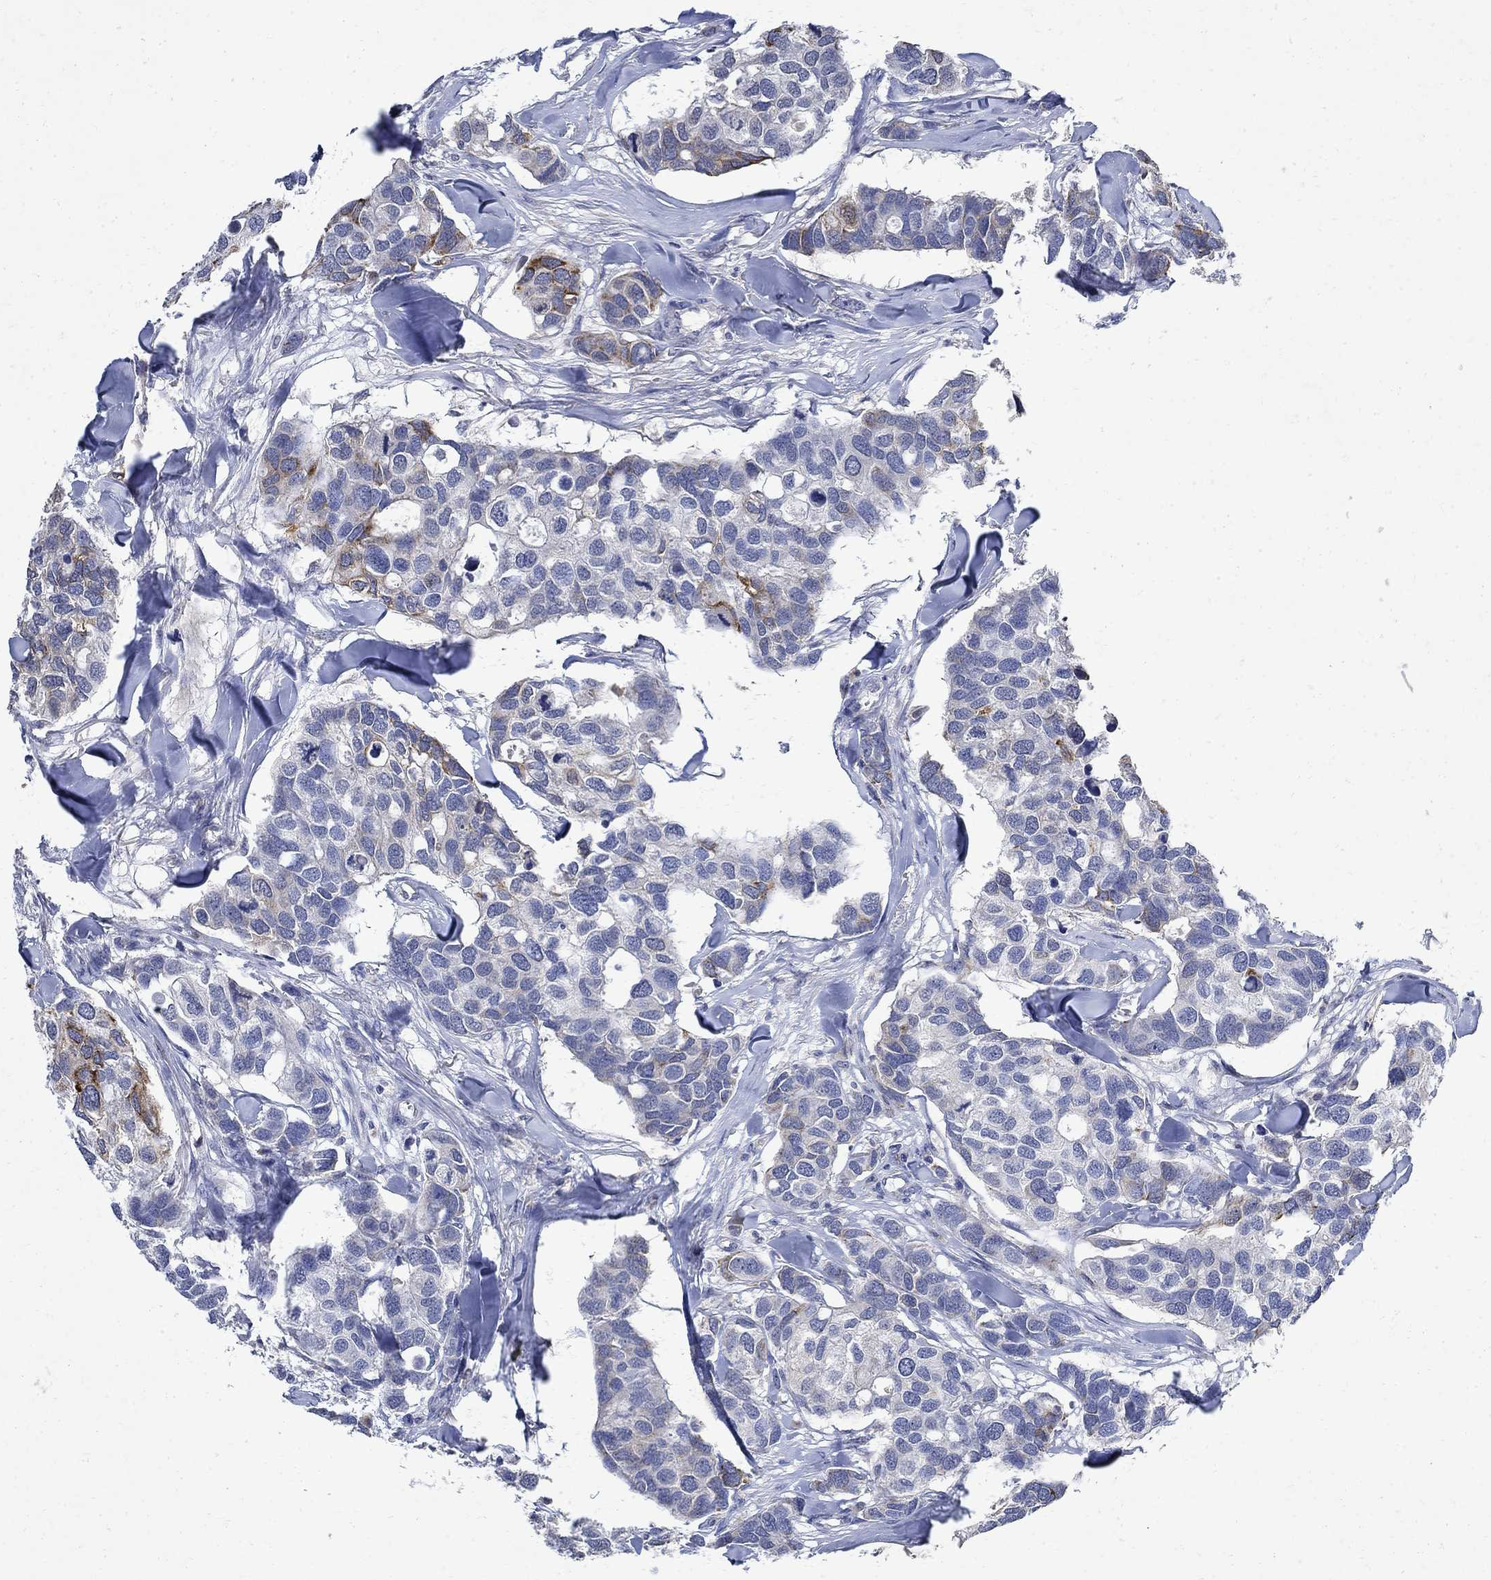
{"staining": {"intensity": "strong", "quantity": "<25%", "location": "cytoplasmic/membranous"}, "tissue": "breast cancer", "cell_type": "Tumor cells", "image_type": "cancer", "snomed": [{"axis": "morphology", "description": "Duct carcinoma"}, {"axis": "topography", "description": "Breast"}], "caption": "Protein analysis of breast cancer tissue reveals strong cytoplasmic/membranous positivity in about <25% of tumor cells. Nuclei are stained in blue.", "gene": "TMEM169", "patient": {"sex": "female", "age": 83}}